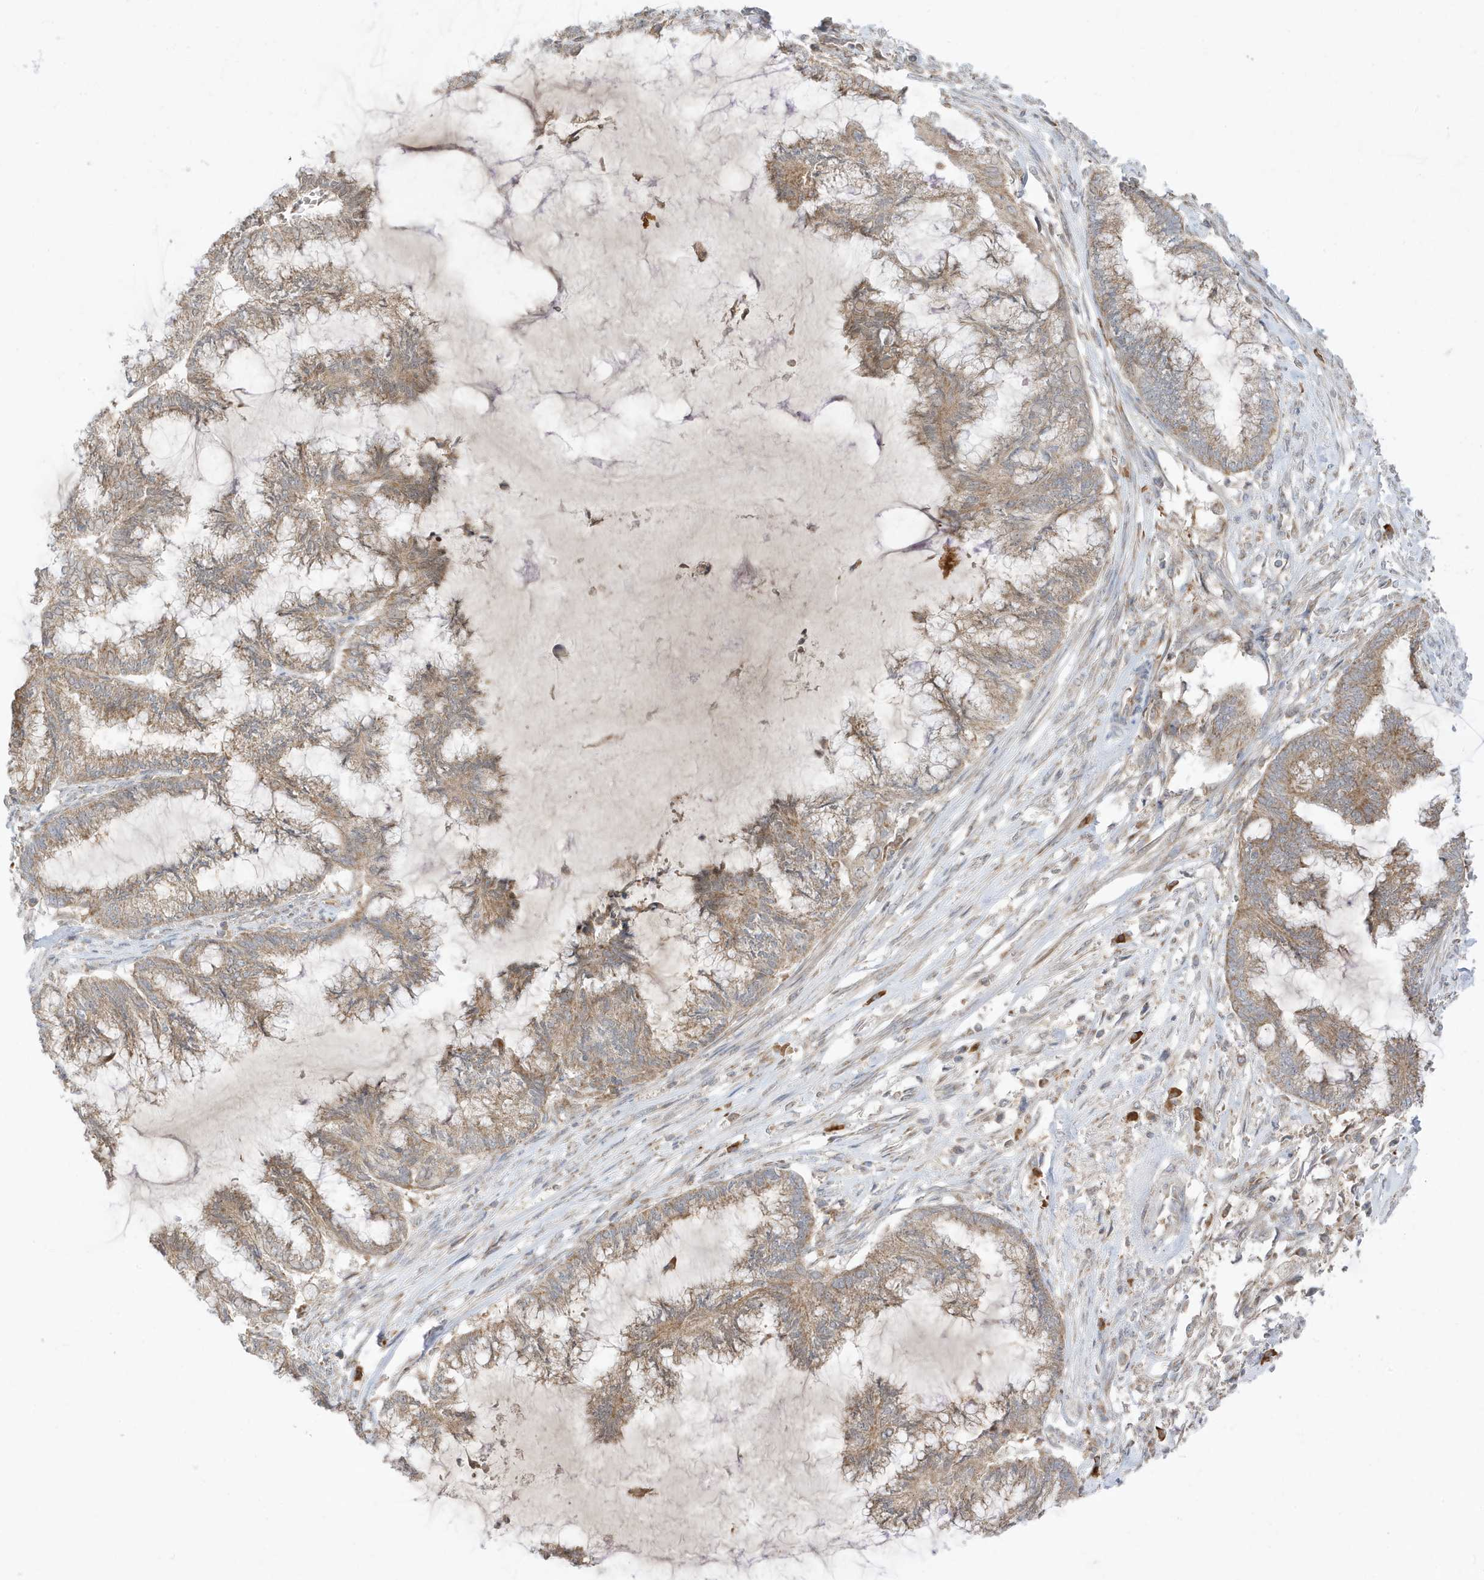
{"staining": {"intensity": "moderate", "quantity": ">75%", "location": "cytoplasmic/membranous"}, "tissue": "endometrial cancer", "cell_type": "Tumor cells", "image_type": "cancer", "snomed": [{"axis": "morphology", "description": "Adenocarcinoma, NOS"}, {"axis": "topography", "description": "Endometrium"}], "caption": "This is an image of immunohistochemistry (IHC) staining of endometrial adenocarcinoma, which shows moderate expression in the cytoplasmic/membranous of tumor cells.", "gene": "NPPC", "patient": {"sex": "female", "age": 86}}